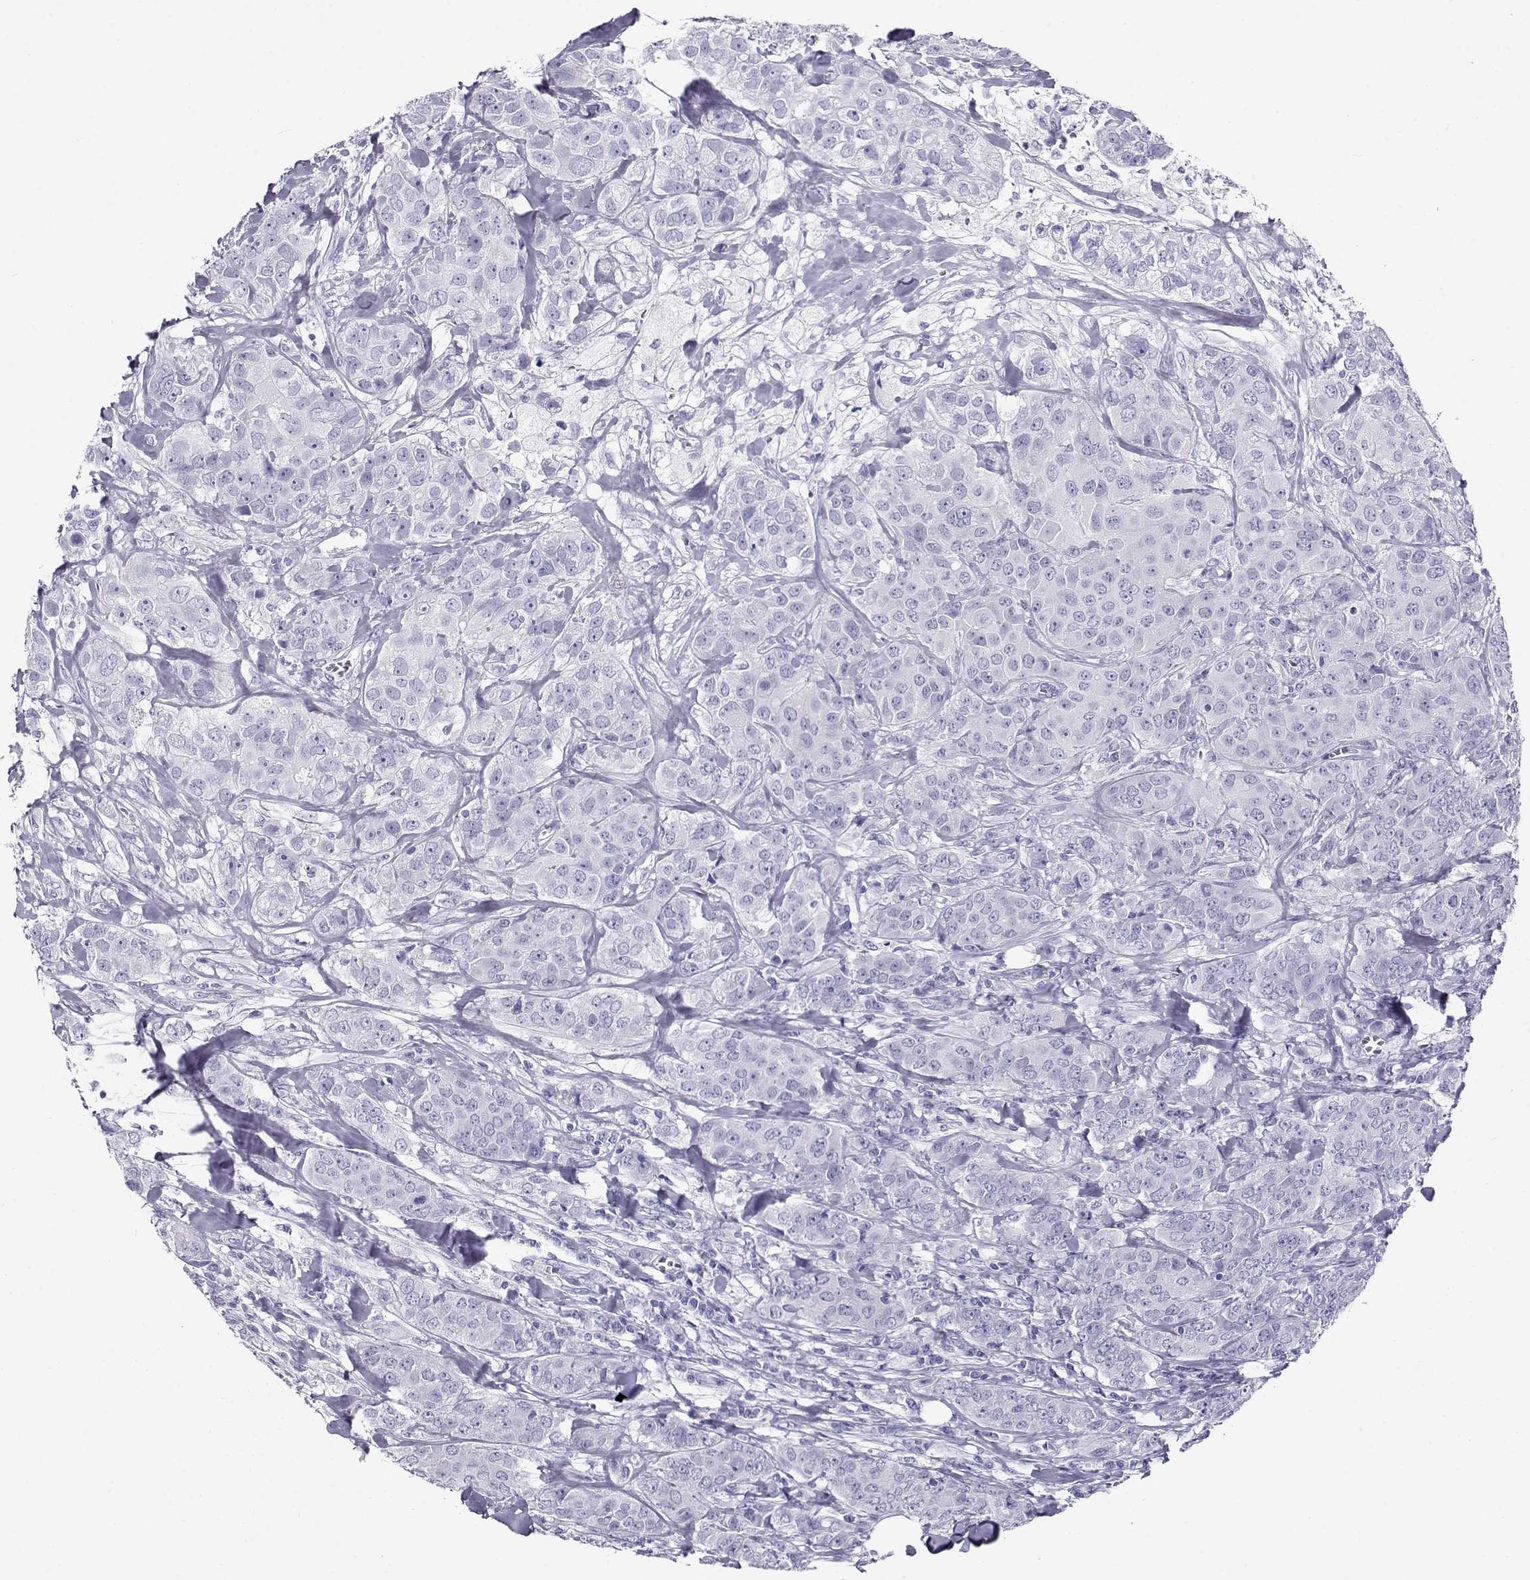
{"staining": {"intensity": "negative", "quantity": "none", "location": "none"}, "tissue": "breast cancer", "cell_type": "Tumor cells", "image_type": "cancer", "snomed": [{"axis": "morphology", "description": "Duct carcinoma"}, {"axis": "topography", "description": "Breast"}], "caption": "High power microscopy histopathology image of an immunohistochemistry micrograph of breast intraductal carcinoma, revealing no significant expression in tumor cells. (Stains: DAB (3,3'-diaminobenzidine) immunohistochemistry (IHC) with hematoxylin counter stain, Microscopy: brightfield microscopy at high magnification).", "gene": "RHOXF2", "patient": {"sex": "female", "age": 43}}